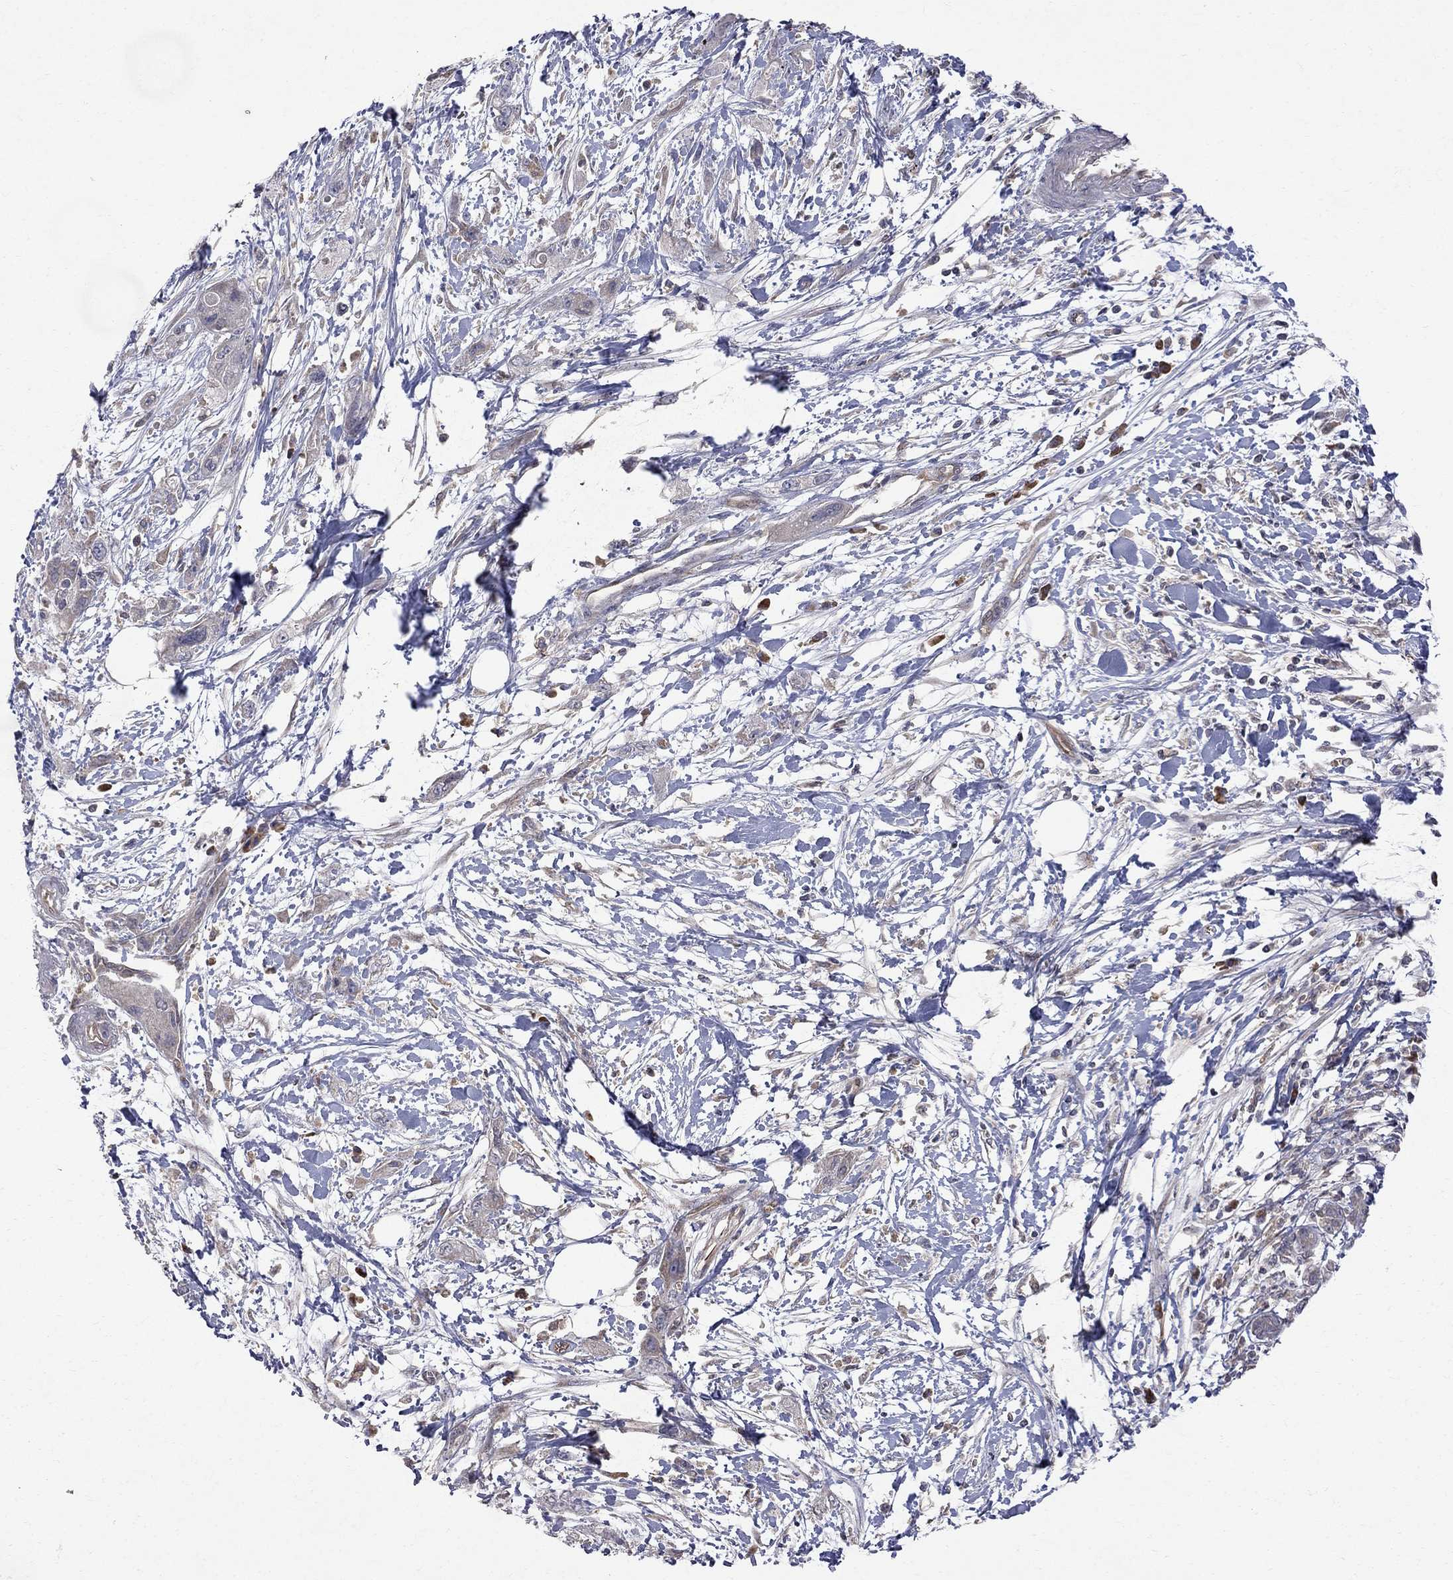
{"staining": {"intensity": "negative", "quantity": "none", "location": "none"}, "tissue": "pancreatic cancer", "cell_type": "Tumor cells", "image_type": "cancer", "snomed": [{"axis": "morphology", "description": "Adenocarcinoma, NOS"}, {"axis": "topography", "description": "Pancreas"}], "caption": "DAB immunohistochemical staining of adenocarcinoma (pancreatic) reveals no significant positivity in tumor cells.", "gene": "ABI3", "patient": {"sex": "male", "age": 72}}